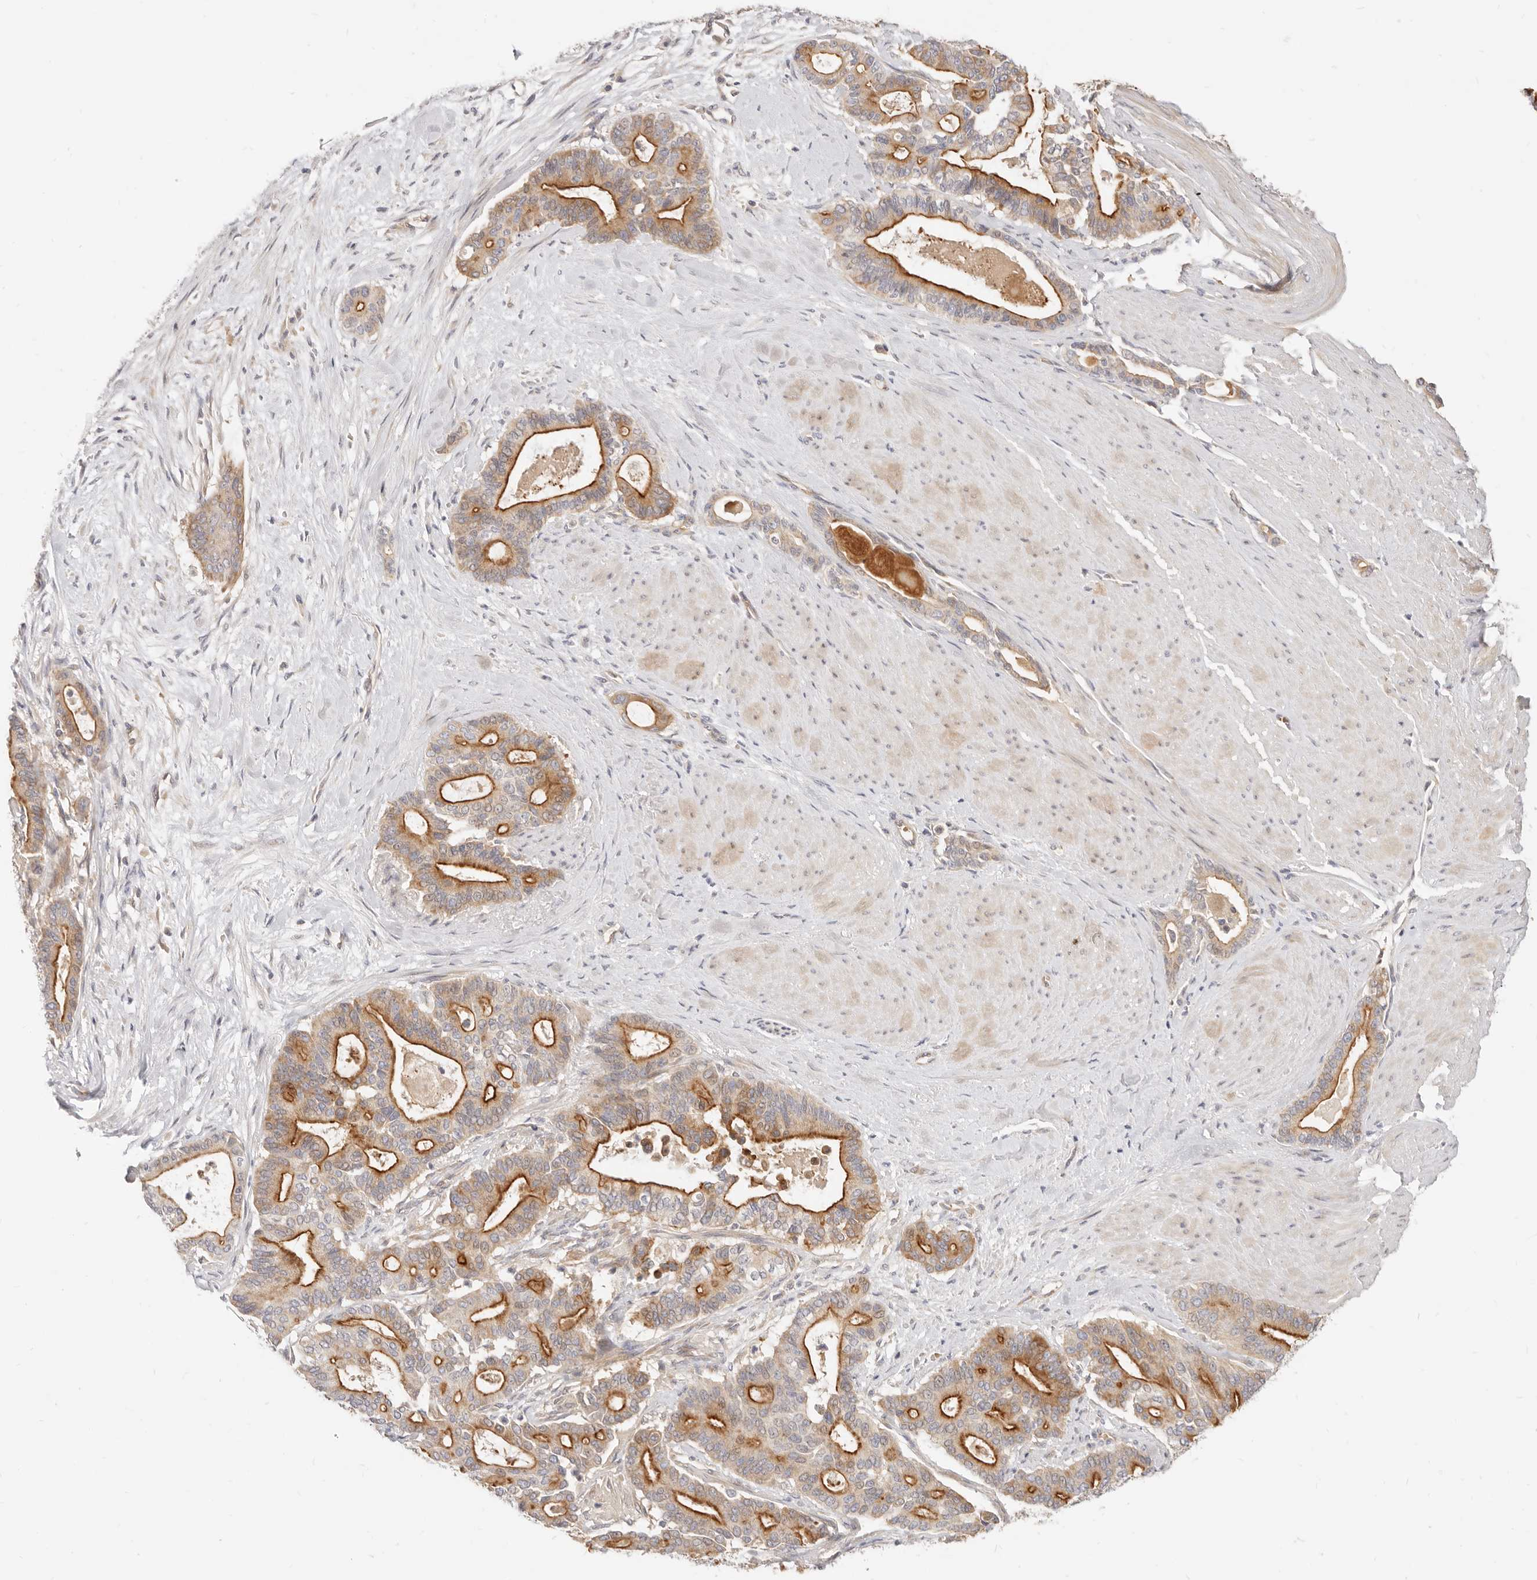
{"staining": {"intensity": "strong", "quantity": "25%-75%", "location": "cytoplasmic/membranous"}, "tissue": "pancreatic cancer", "cell_type": "Tumor cells", "image_type": "cancer", "snomed": [{"axis": "morphology", "description": "Adenocarcinoma, NOS"}, {"axis": "topography", "description": "Pancreas"}], "caption": "This histopathology image exhibits immunohistochemistry staining of human adenocarcinoma (pancreatic), with high strong cytoplasmic/membranous staining in approximately 25%-75% of tumor cells.", "gene": "LTB4R2", "patient": {"sex": "male", "age": 63}}